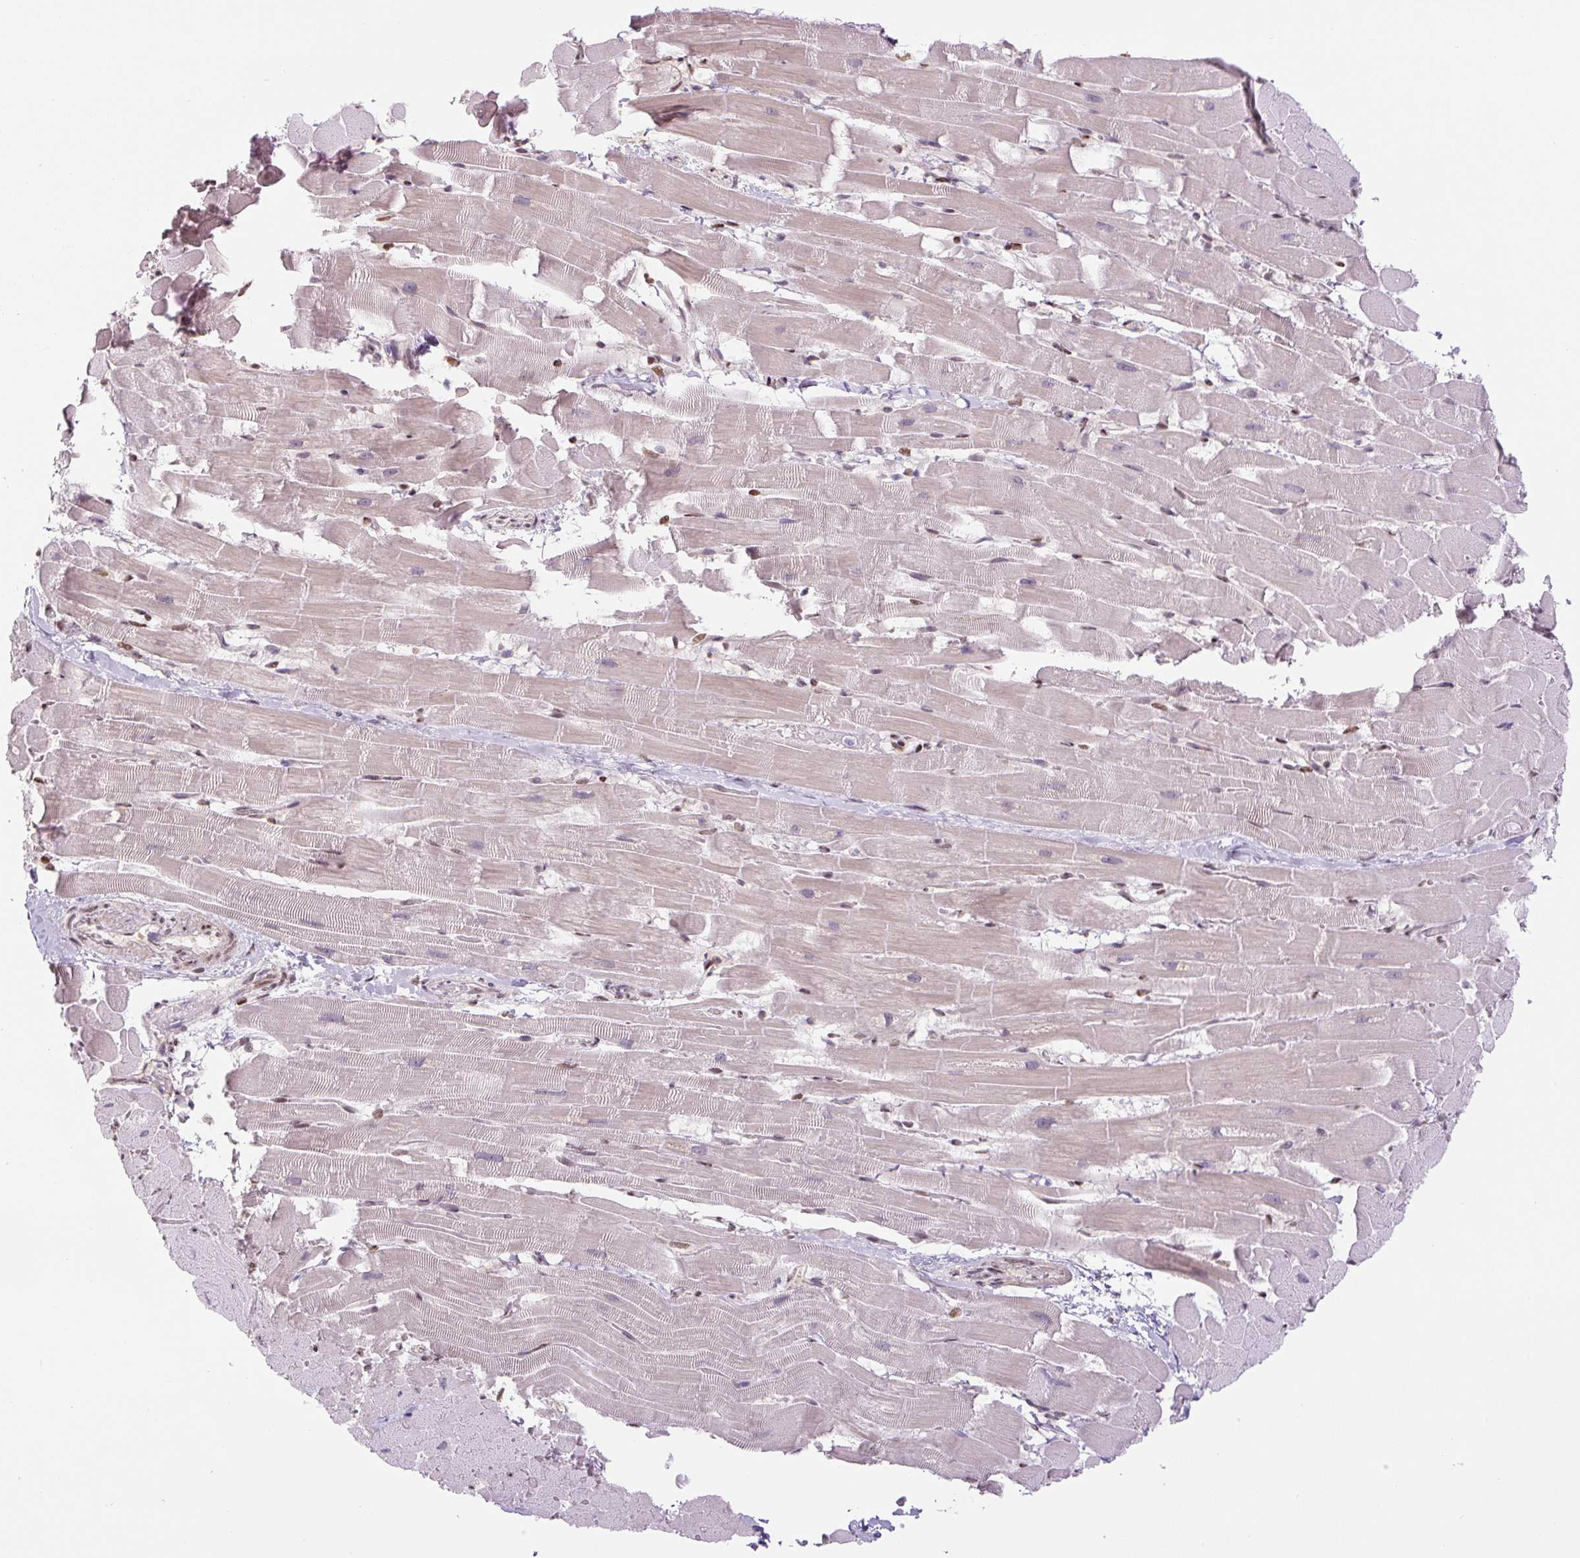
{"staining": {"intensity": "moderate", "quantity": "25%-75%", "location": "nuclear"}, "tissue": "heart muscle", "cell_type": "Cardiomyocytes", "image_type": "normal", "snomed": [{"axis": "morphology", "description": "Normal tissue, NOS"}, {"axis": "topography", "description": "Heart"}], "caption": "This is a micrograph of immunohistochemistry staining of normal heart muscle, which shows moderate staining in the nuclear of cardiomyocytes.", "gene": "TCFL5", "patient": {"sex": "male", "age": 37}}